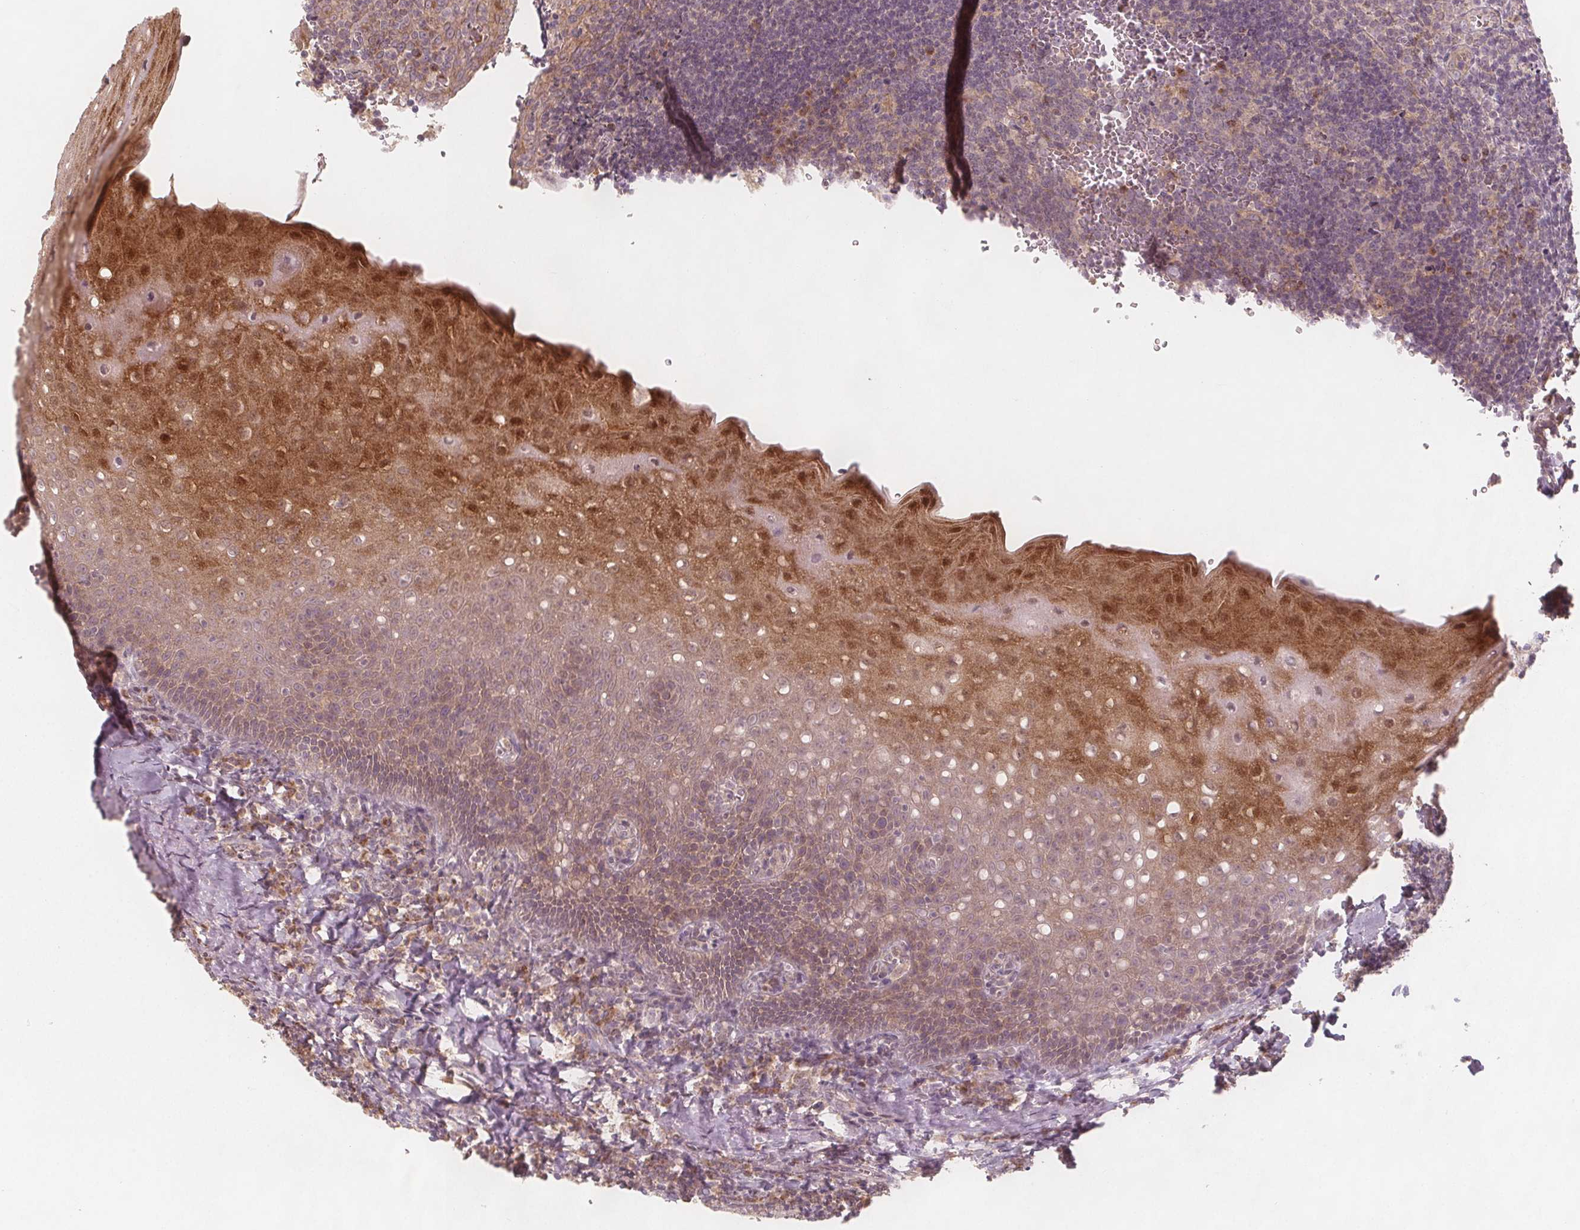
{"staining": {"intensity": "weak", "quantity": "<25%", "location": "cytoplasmic/membranous"}, "tissue": "tonsil", "cell_type": "Germinal center cells", "image_type": "normal", "snomed": [{"axis": "morphology", "description": "Normal tissue, NOS"}, {"axis": "morphology", "description": "Inflammation, NOS"}, {"axis": "topography", "description": "Tonsil"}], "caption": "Germinal center cells are negative for protein expression in benign human tonsil. (DAB IHC, high magnification).", "gene": "NCSTN", "patient": {"sex": "female", "age": 31}}